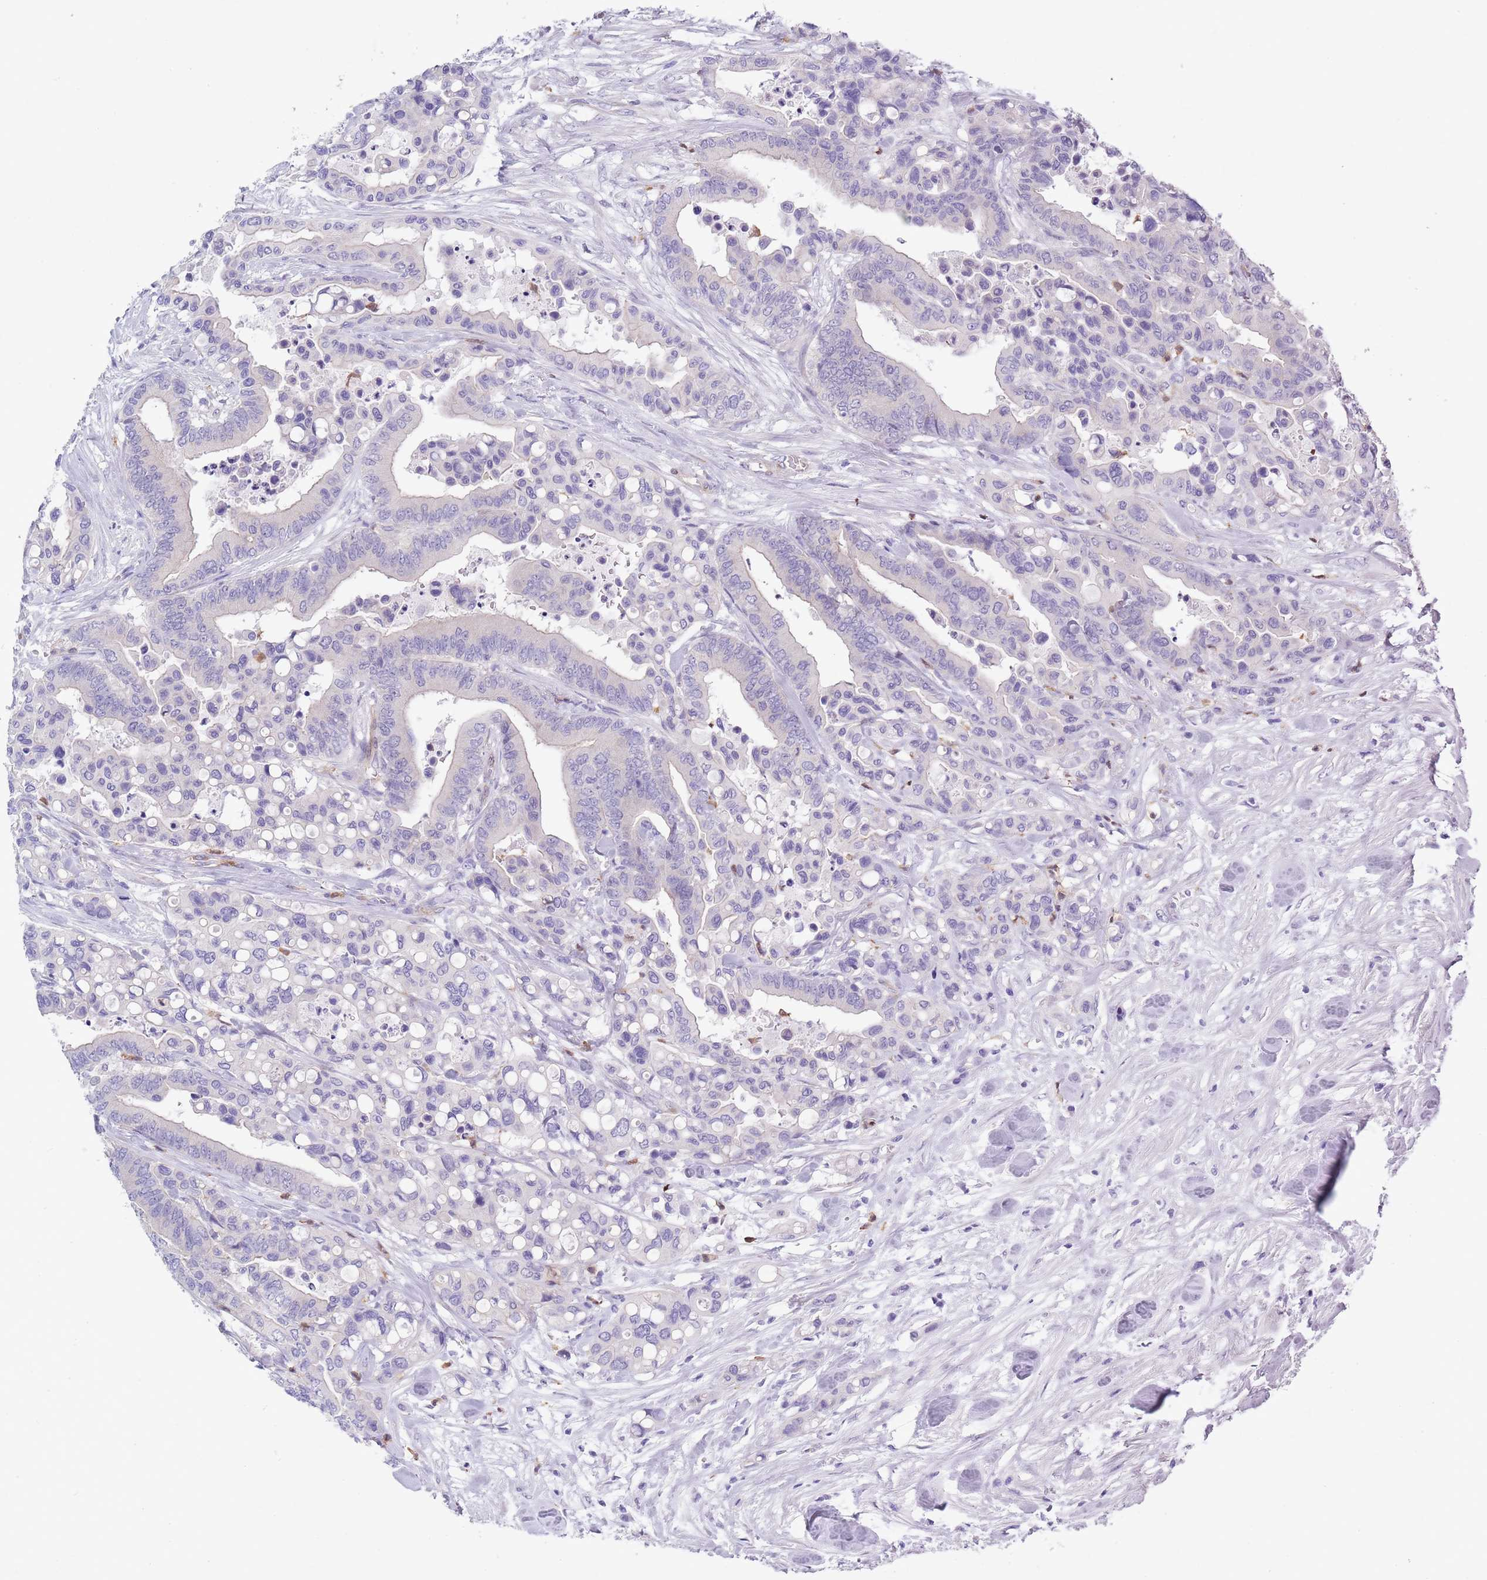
{"staining": {"intensity": "negative", "quantity": "none", "location": "none"}, "tissue": "colorectal cancer", "cell_type": "Tumor cells", "image_type": "cancer", "snomed": [{"axis": "morphology", "description": "Adenocarcinoma, NOS"}, {"axis": "topography", "description": "Colon"}], "caption": "The micrograph reveals no significant expression in tumor cells of adenocarcinoma (colorectal). (Immunohistochemistry, brightfield microscopy, high magnification).", "gene": "ZFP2", "patient": {"sex": "male", "age": 82}}